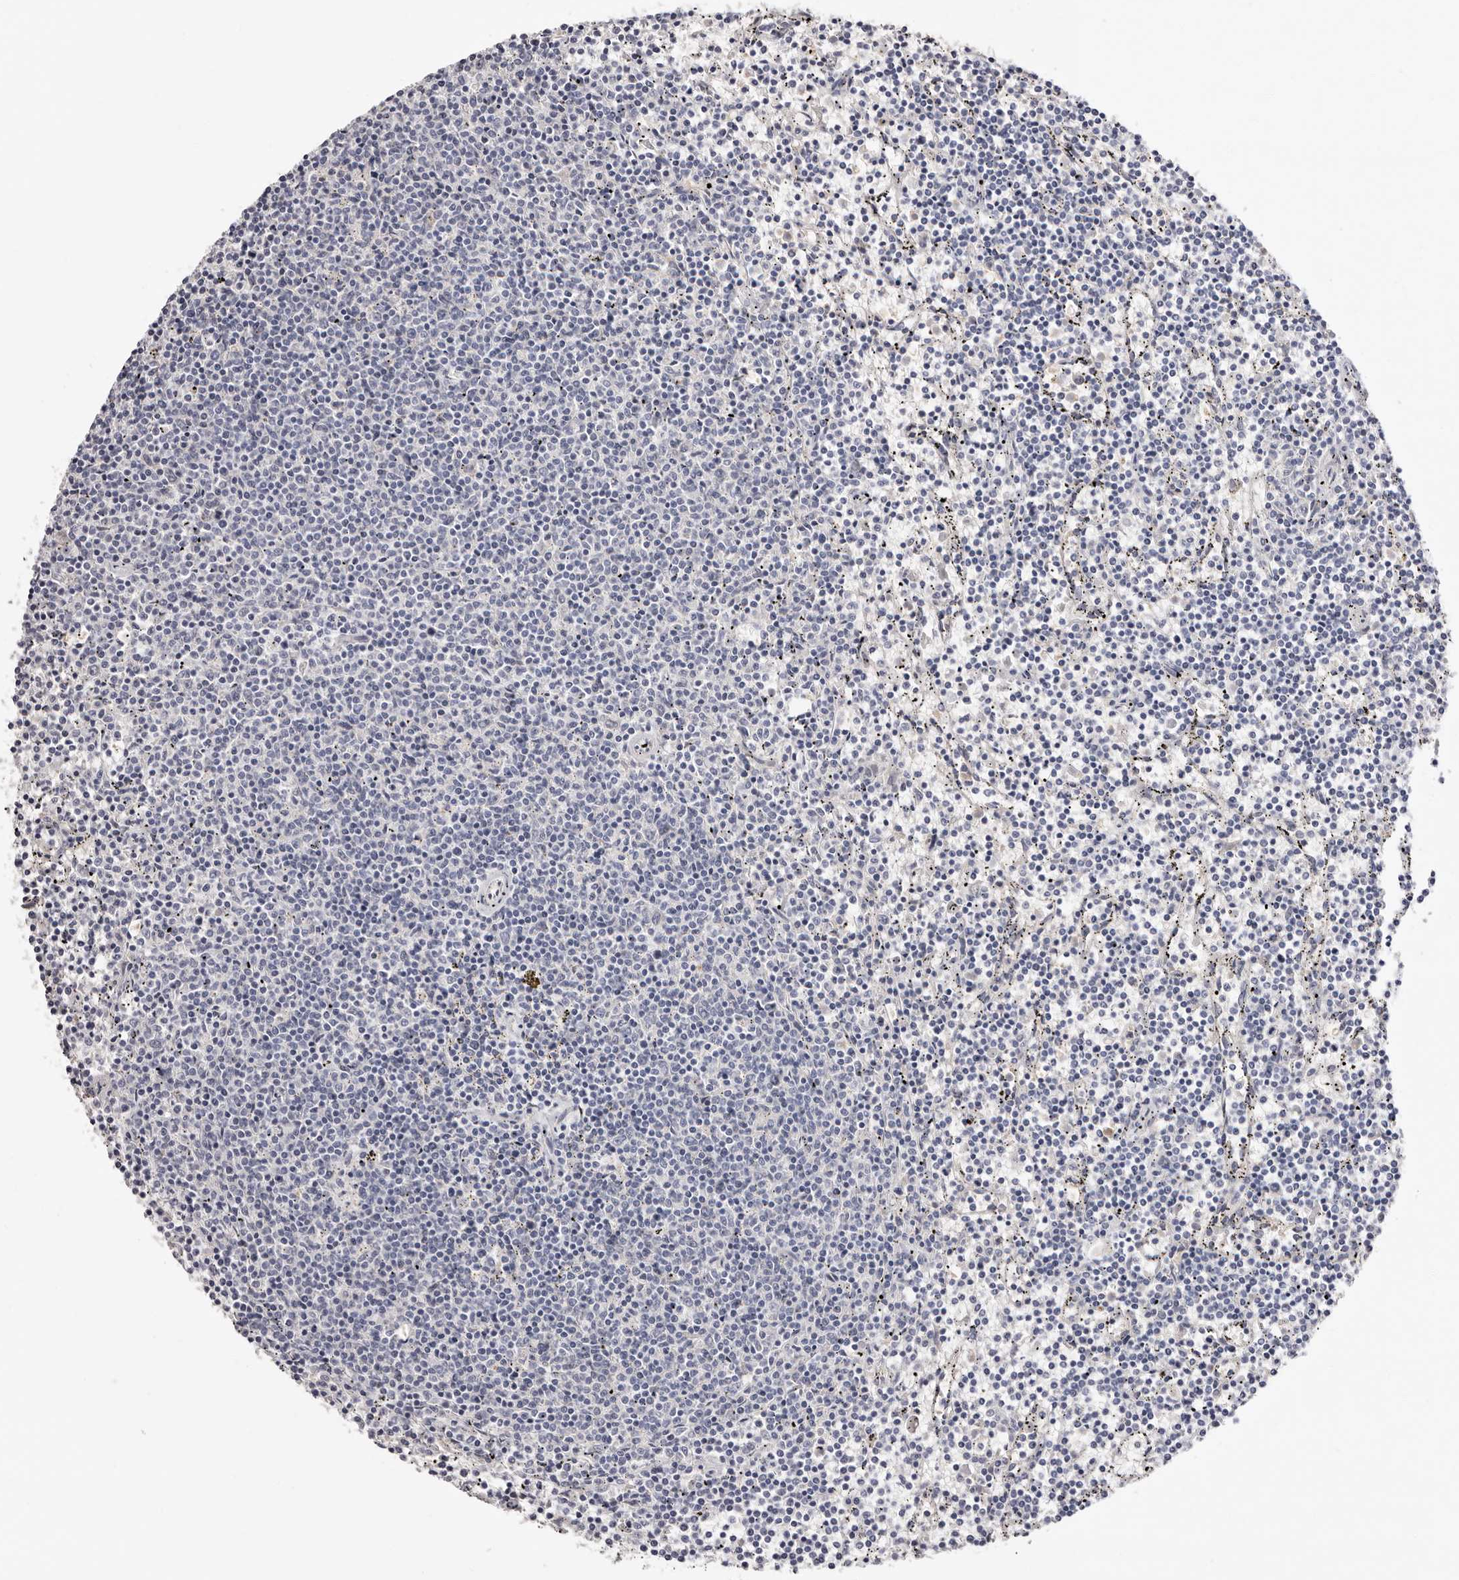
{"staining": {"intensity": "negative", "quantity": "none", "location": "none"}, "tissue": "lymphoma", "cell_type": "Tumor cells", "image_type": "cancer", "snomed": [{"axis": "morphology", "description": "Malignant lymphoma, non-Hodgkin's type, Low grade"}, {"axis": "topography", "description": "Spleen"}], "caption": "IHC of lymphoma exhibits no positivity in tumor cells.", "gene": "LMLN", "patient": {"sex": "female", "age": 50}}